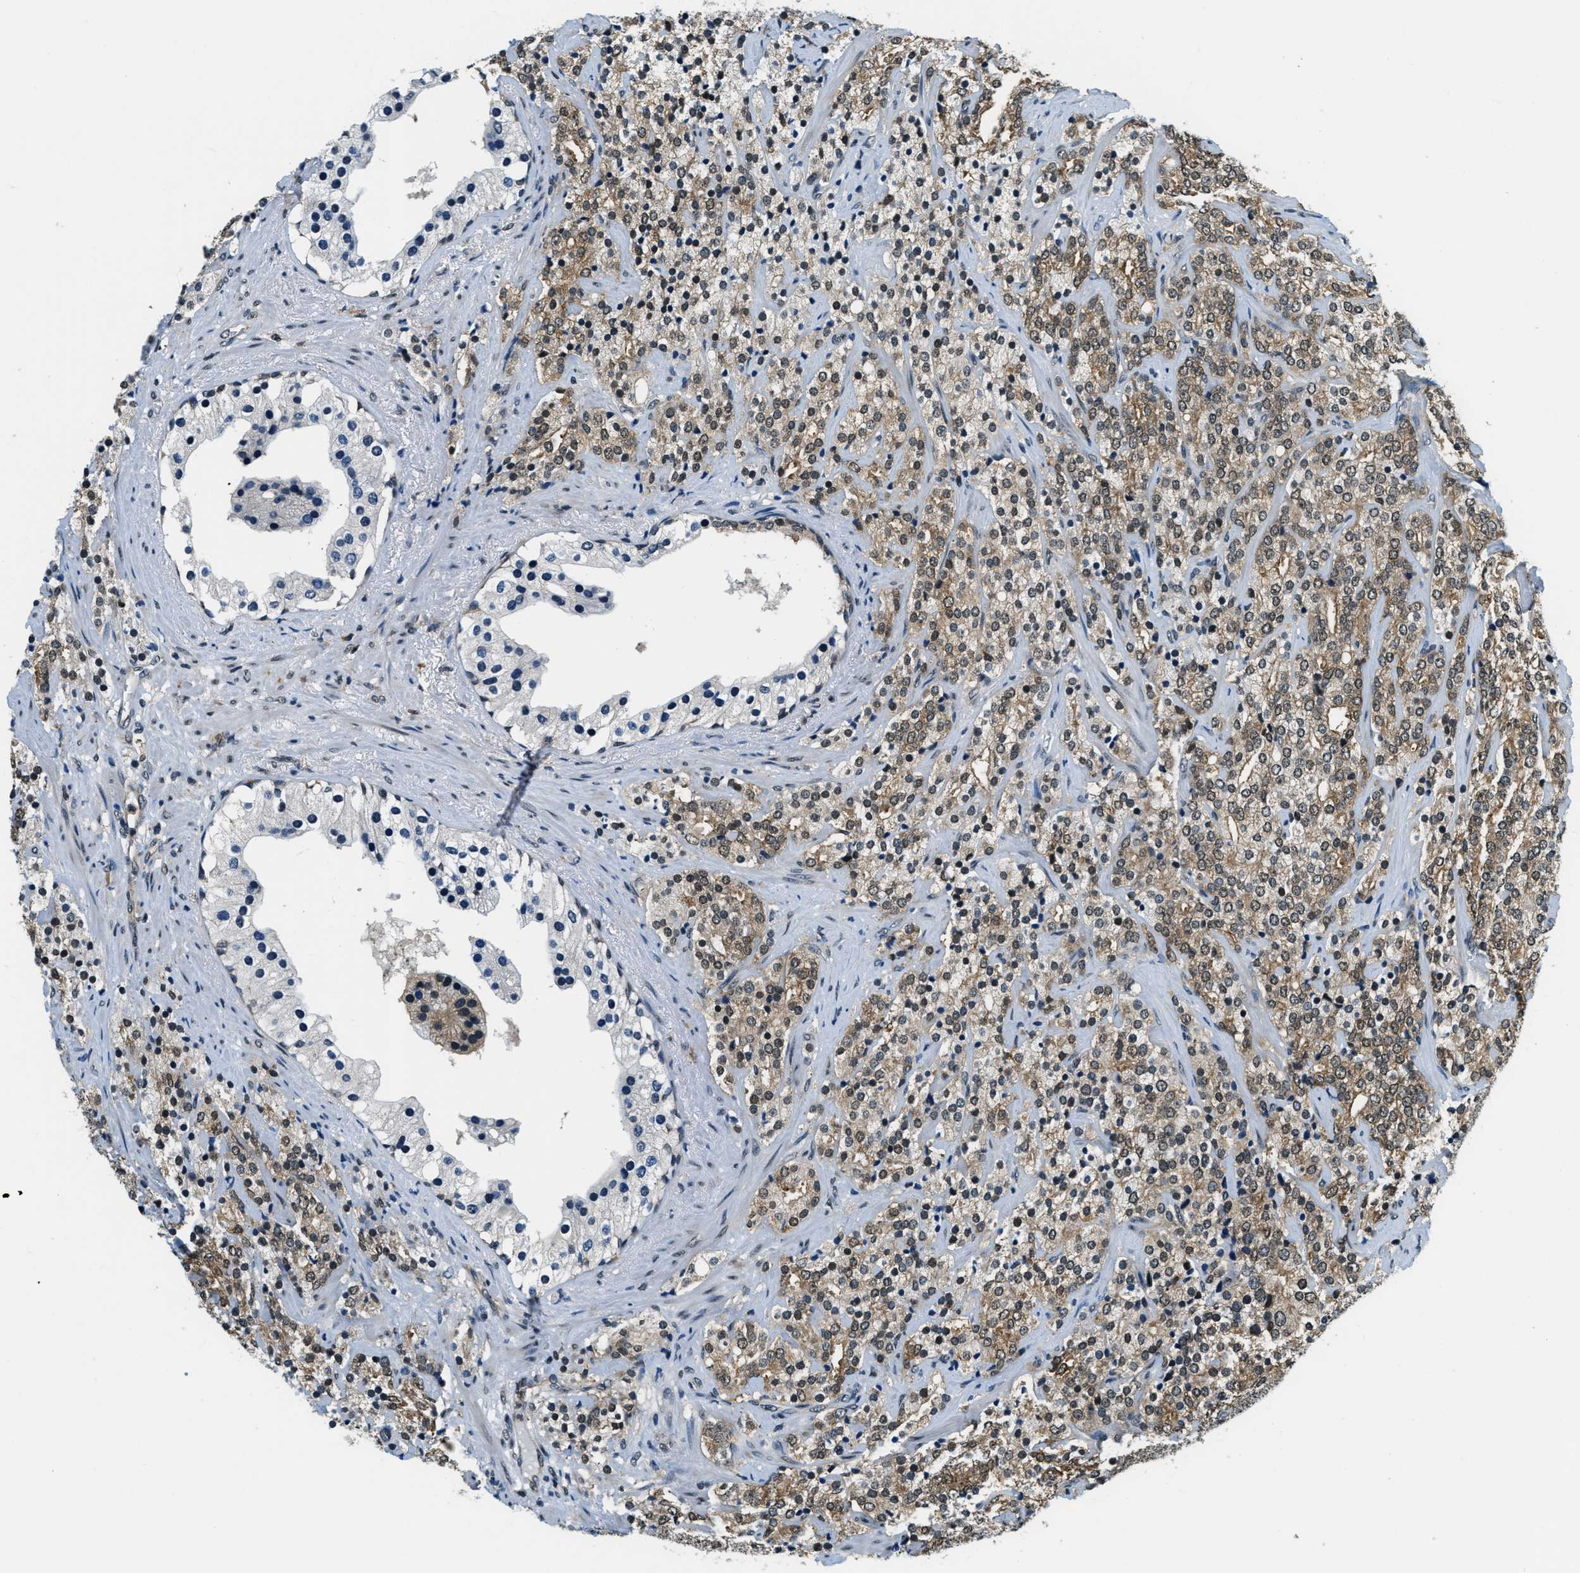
{"staining": {"intensity": "moderate", "quantity": ">75%", "location": "cytoplasmic/membranous"}, "tissue": "prostate cancer", "cell_type": "Tumor cells", "image_type": "cancer", "snomed": [{"axis": "morphology", "description": "Adenocarcinoma, High grade"}, {"axis": "topography", "description": "Prostate"}], "caption": "The image demonstrates staining of prostate cancer (high-grade adenocarcinoma), revealing moderate cytoplasmic/membranous protein expression (brown color) within tumor cells.", "gene": "RAB11FIP1", "patient": {"sex": "male", "age": 71}}